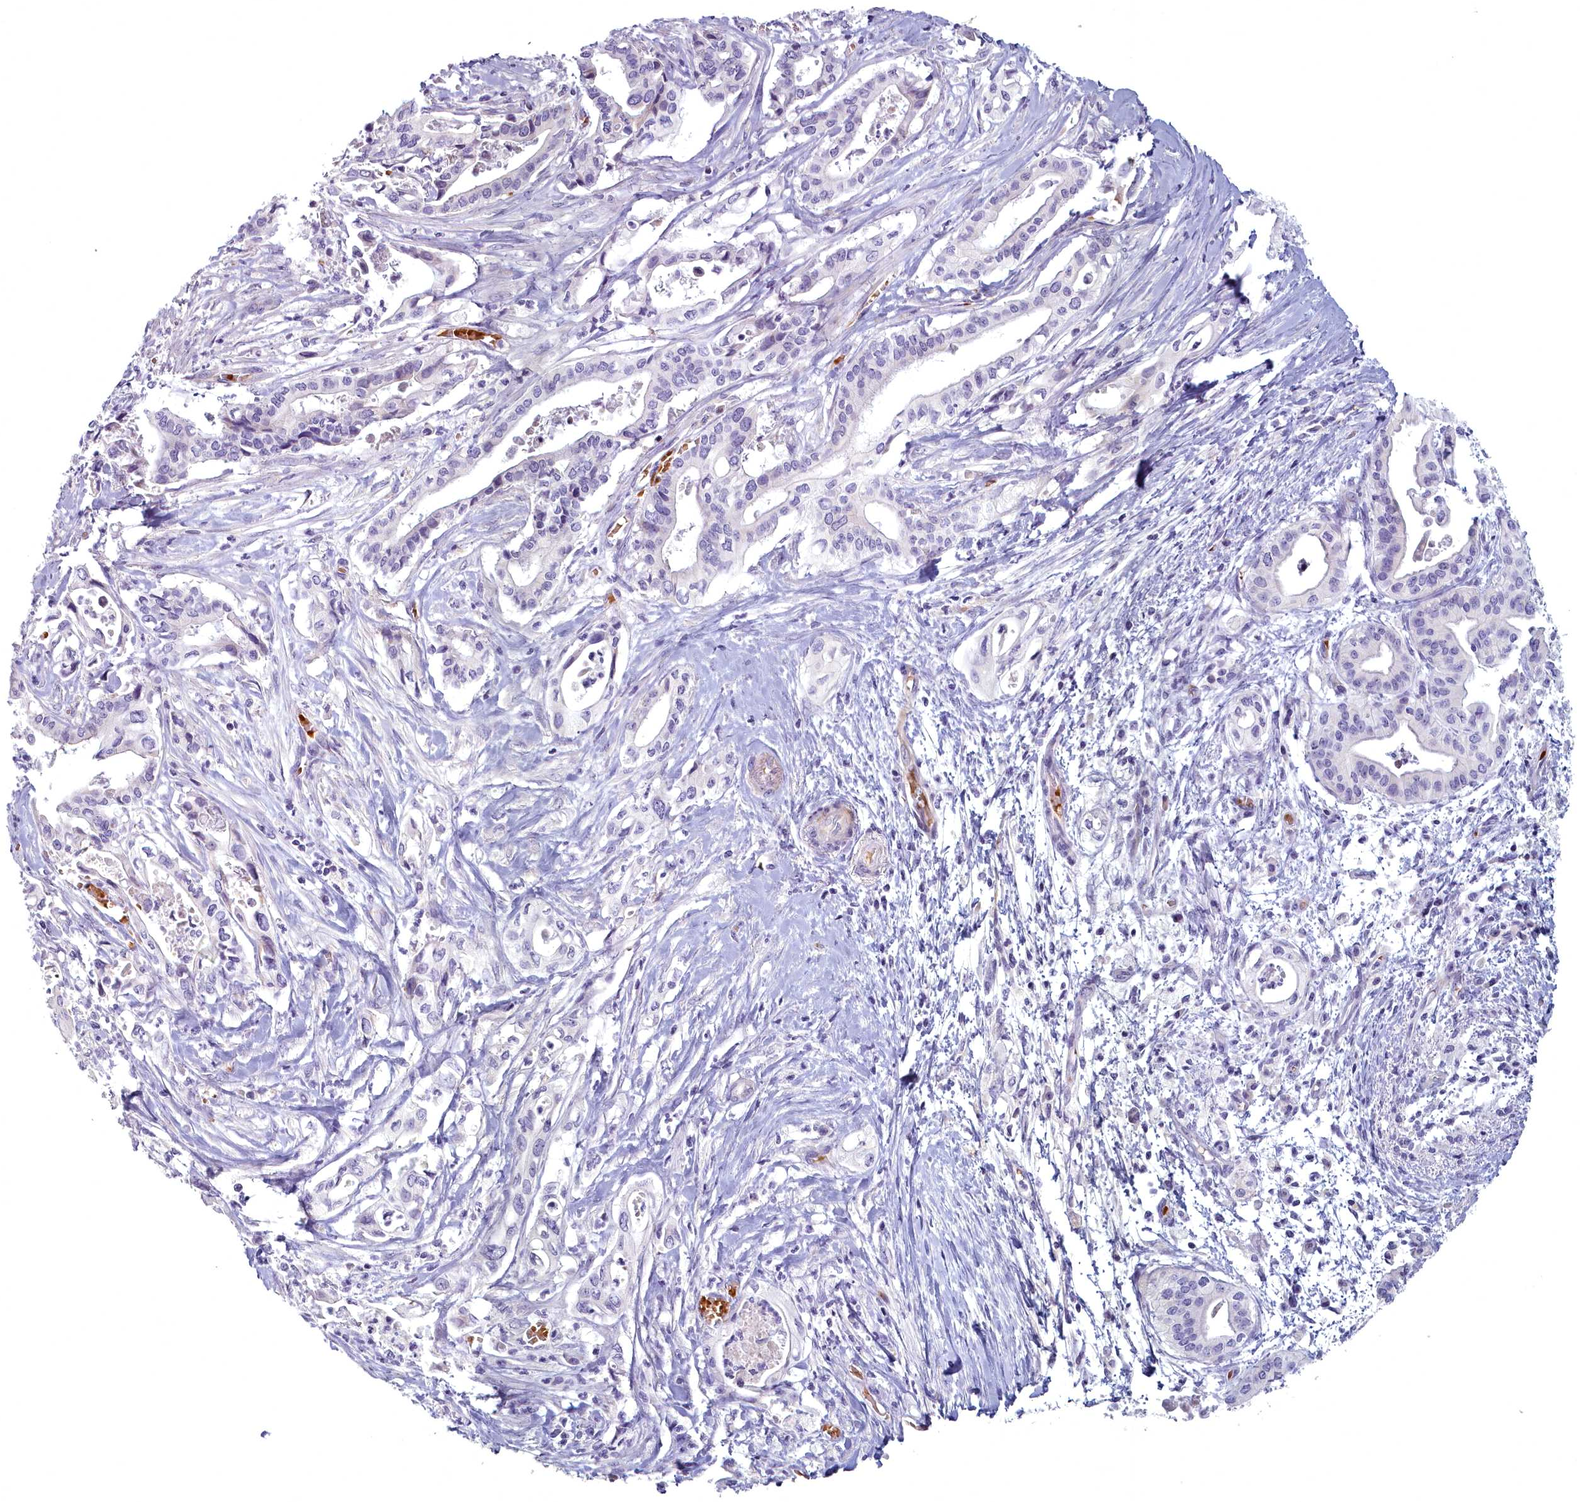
{"staining": {"intensity": "negative", "quantity": "none", "location": "none"}, "tissue": "pancreatic cancer", "cell_type": "Tumor cells", "image_type": "cancer", "snomed": [{"axis": "morphology", "description": "Adenocarcinoma, NOS"}, {"axis": "topography", "description": "Pancreas"}], "caption": "Tumor cells show no significant protein positivity in pancreatic adenocarcinoma. (Stains: DAB immunohistochemistry (IHC) with hematoxylin counter stain, Microscopy: brightfield microscopy at high magnification).", "gene": "ARL15", "patient": {"sex": "female", "age": 77}}